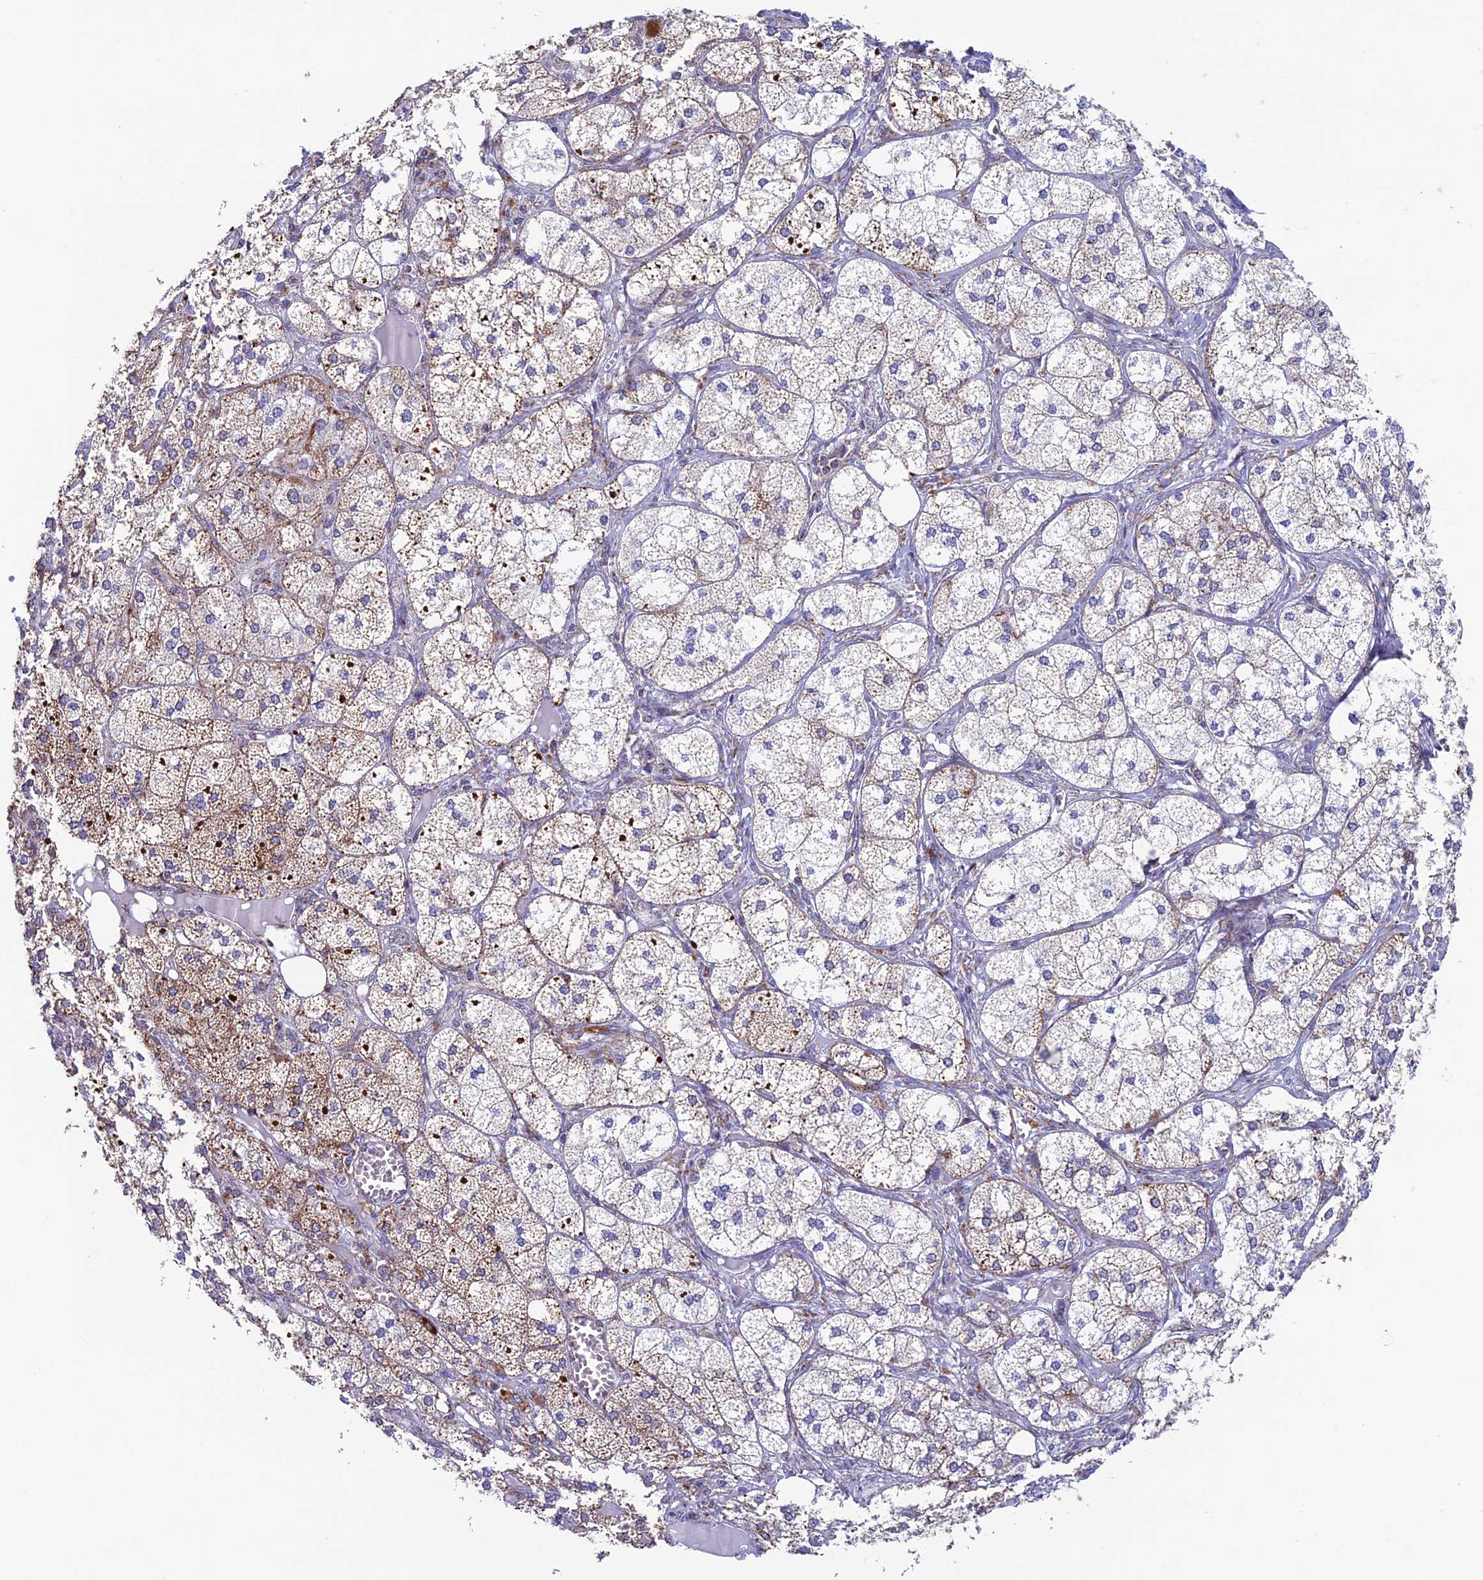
{"staining": {"intensity": "moderate", "quantity": "25%-75%", "location": "cytoplasmic/membranous"}, "tissue": "adrenal gland", "cell_type": "Glandular cells", "image_type": "normal", "snomed": [{"axis": "morphology", "description": "Normal tissue, NOS"}, {"axis": "topography", "description": "Adrenal gland"}], "caption": "Immunohistochemical staining of normal human adrenal gland demonstrates 25%-75% levels of moderate cytoplasmic/membranous protein staining in approximately 25%-75% of glandular cells.", "gene": "ZNG1A", "patient": {"sex": "female", "age": 61}}